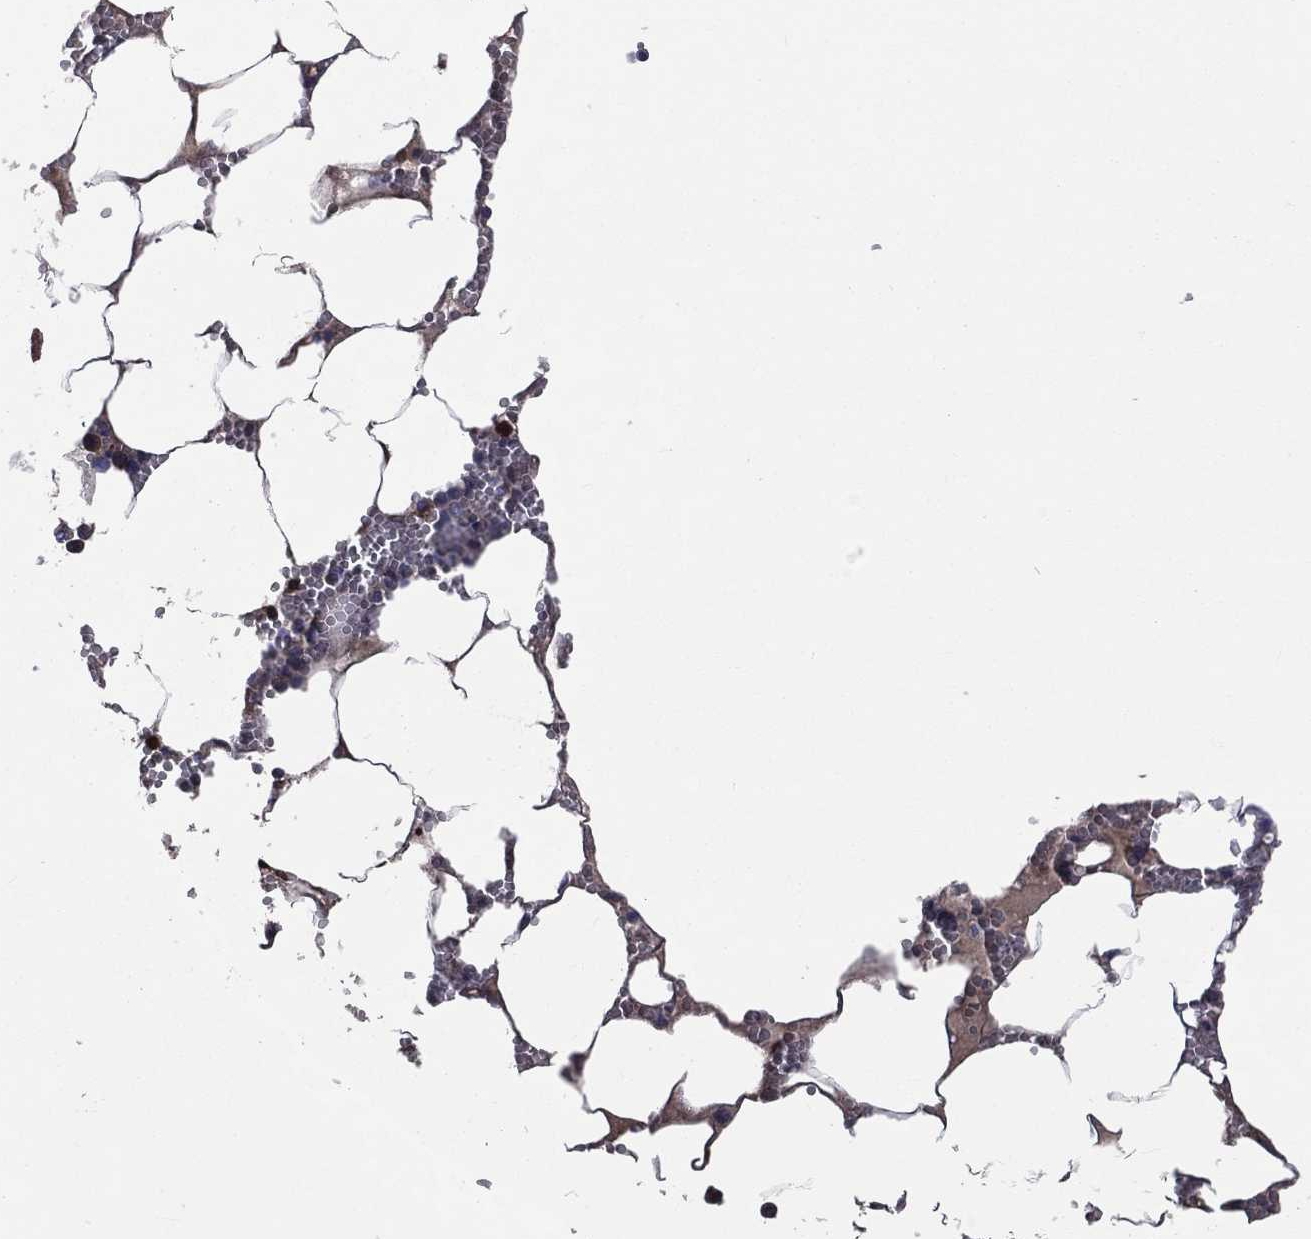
{"staining": {"intensity": "weak", "quantity": "<25%", "location": "cytoplasmic/membranous"}, "tissue": "bone marrow", "cell_type": "Hematopoietic cells", "image_type": "normal", "snomed": [{"axis": "morphology", "description": "Normal tissue, NOS"}, {"axis": "topography", "description": "Bone marrow"}], "caption": "This is a image of immunohistochemistry staining of benign bone marrow, which shows no staining in hematopoietic cells.", "gene": "SARS1", "patient": {"sex": "female", "age": 64}}